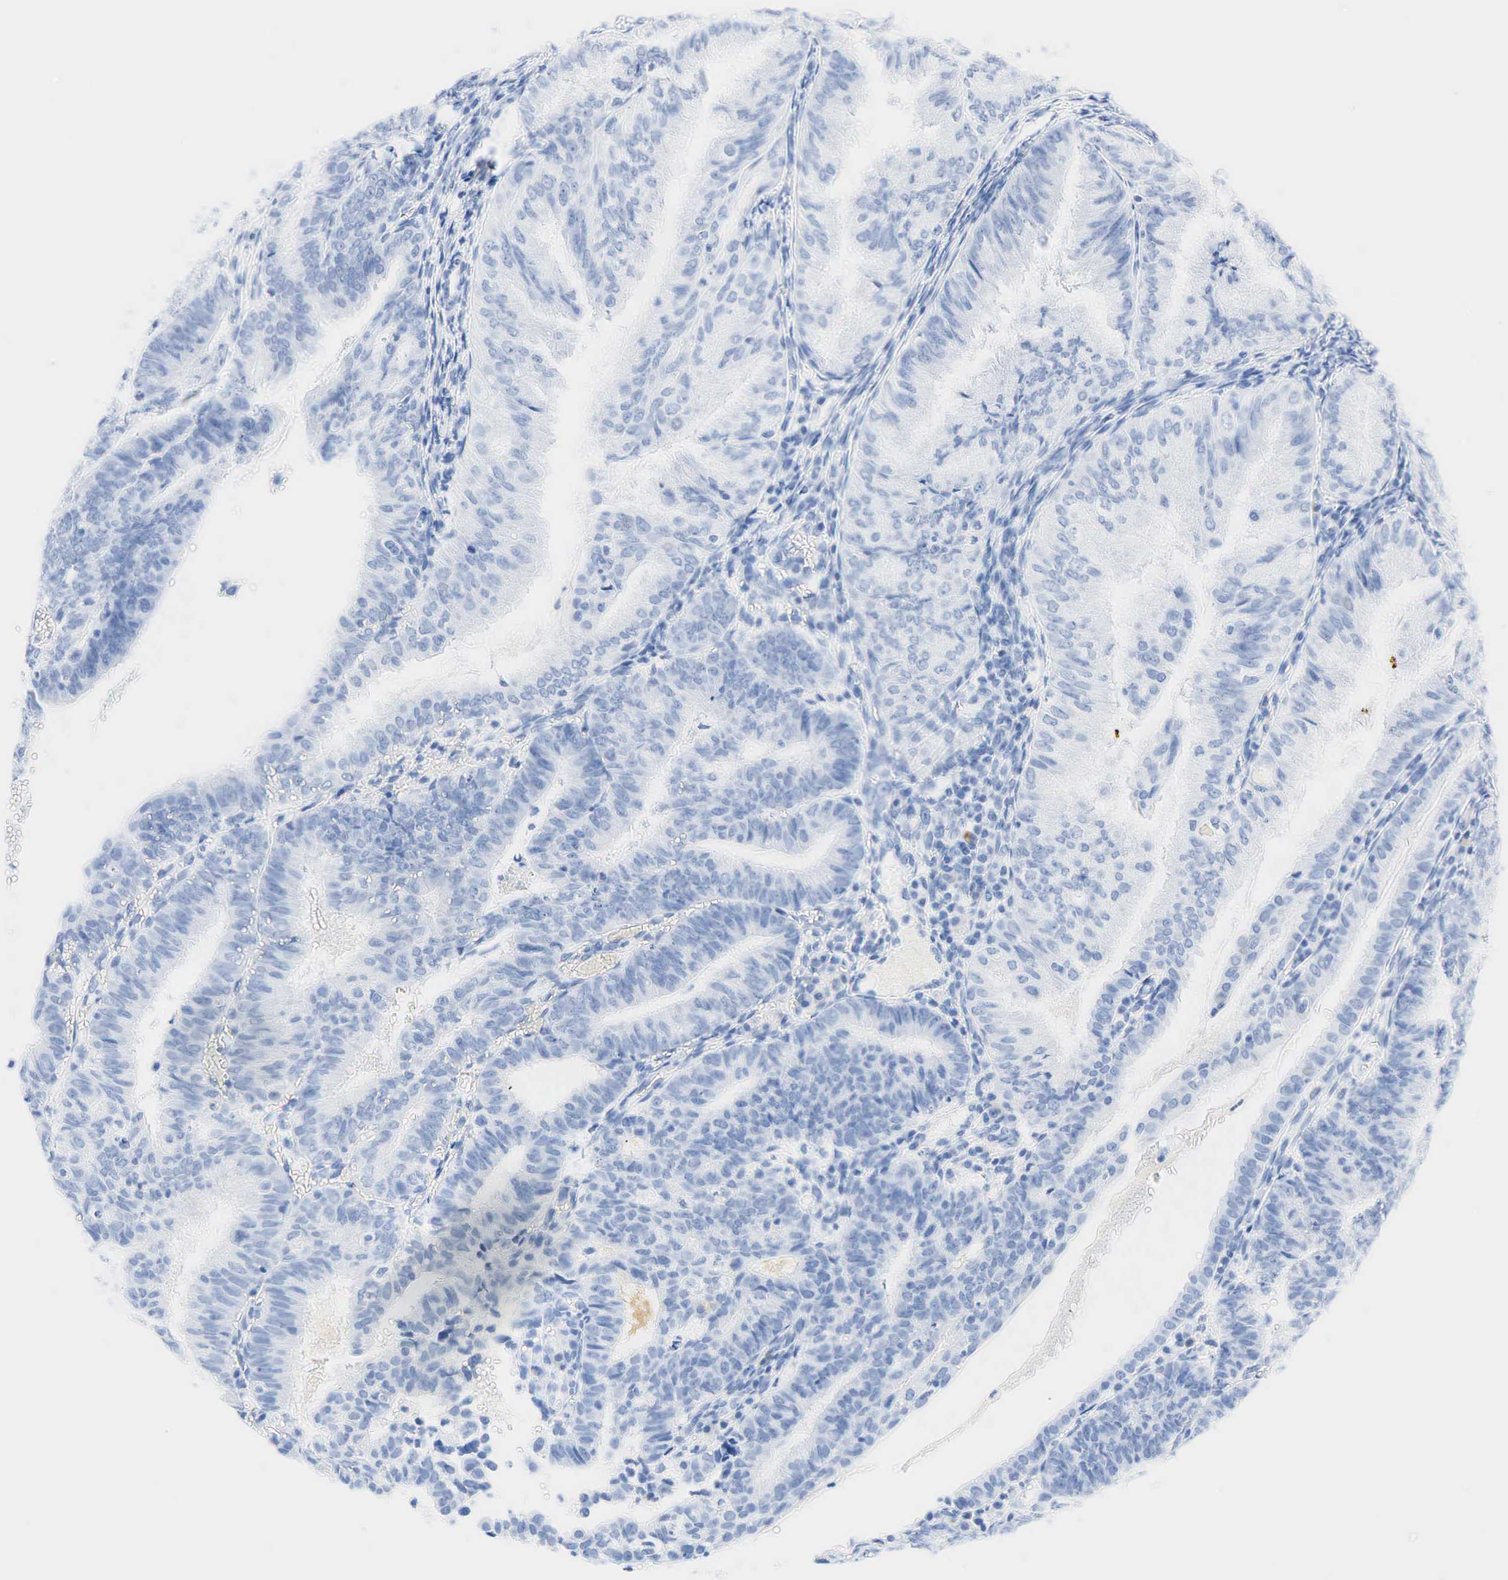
{"staining": {"intensity": "negative", "quantity": "none", "location": "none"}, "tissue": "endometrial cancer", "cell_type": "Tumor cells", "image_type": "cancer", "snomed": [{"axis": "morphology", "description": "Adenocarcinoma, NOS"}, {"axis": "topography", "description": "Endometrium"}], "caption": "This is a histopathology image of immunohistochemistry (IHC) staining of endometrial cancer, which shows no positivity in tumor cells.", "gene": "INHA", "patient": {"sex": "female", "age": 66}}